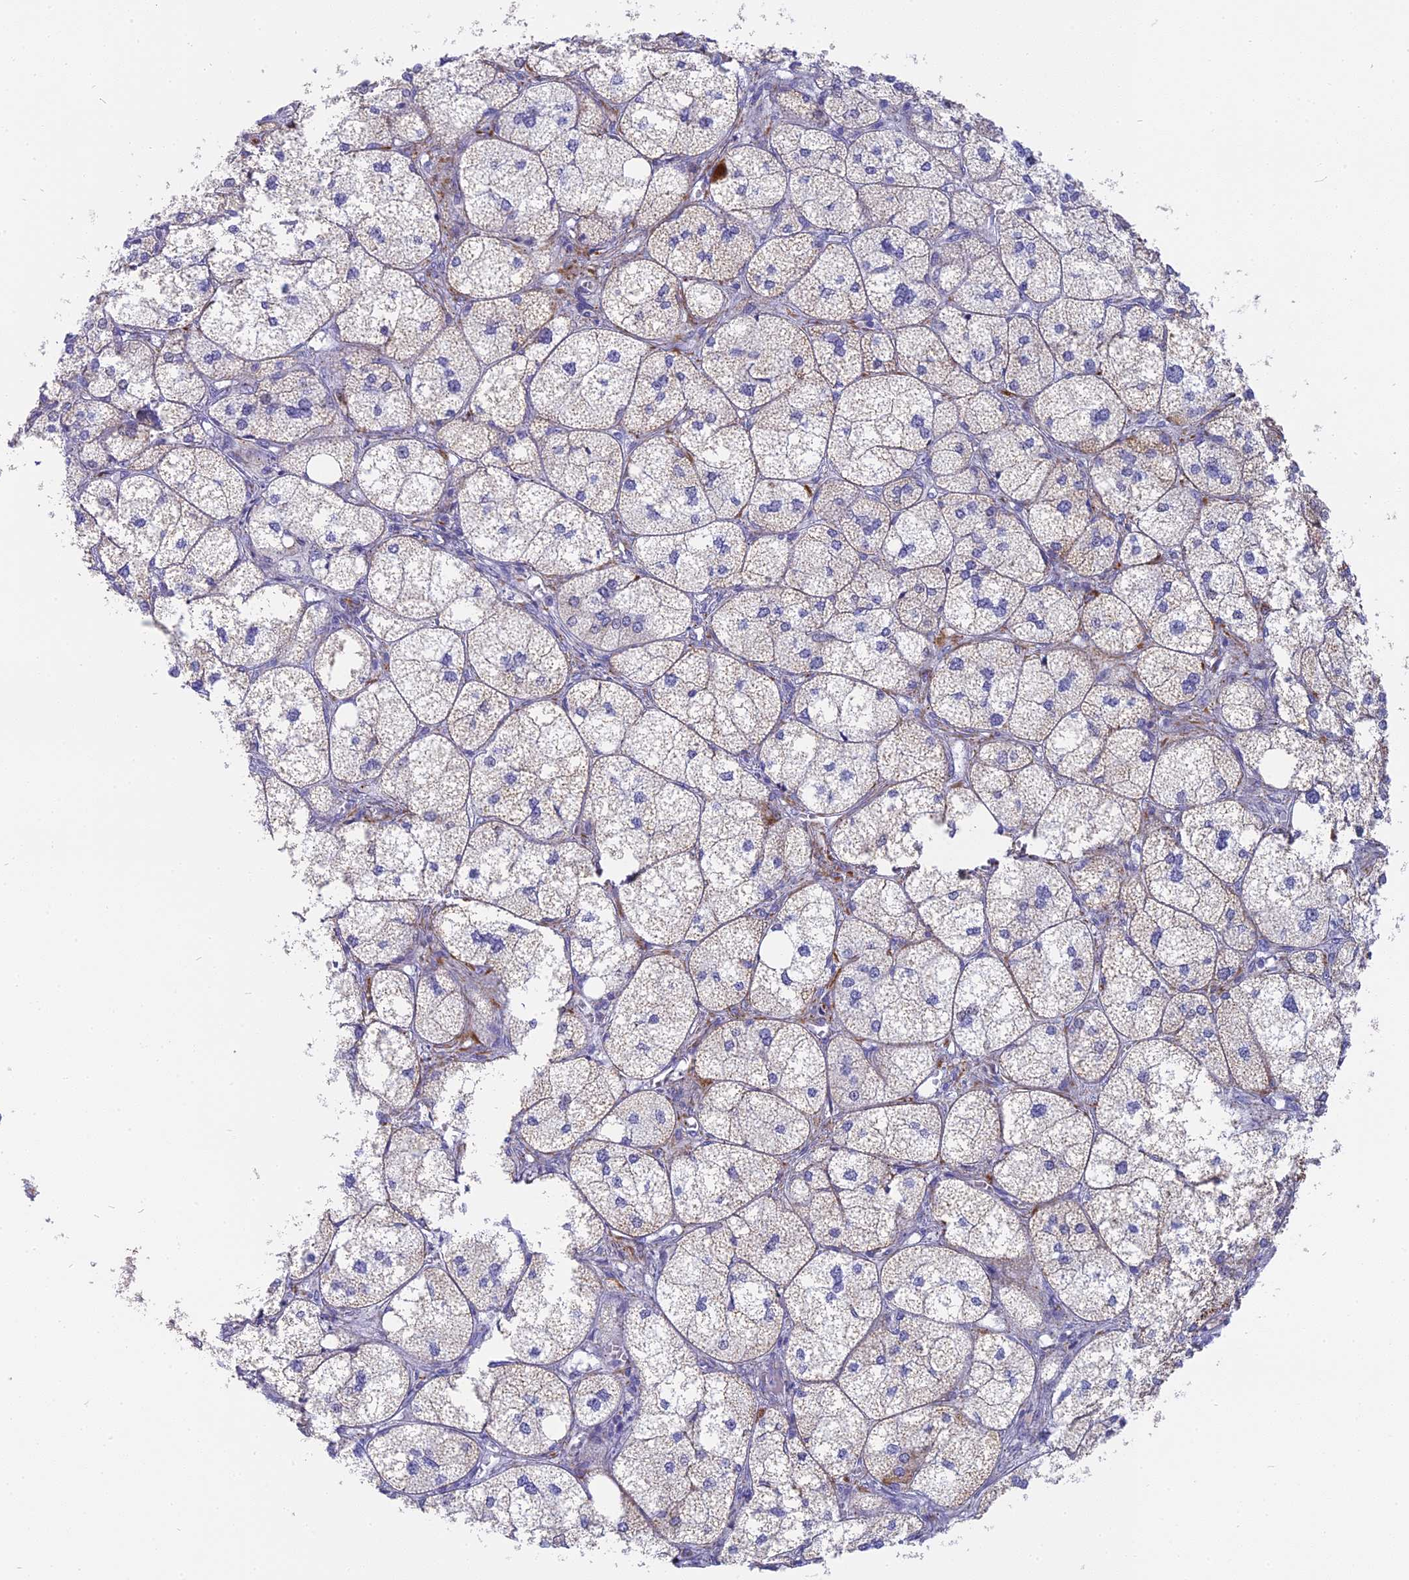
{"staining": {"intensity": "moderate", "quantity": "25%-75%", "location": "cytoplasmic/membranous"}, "tissue": "adrenal gland", "cell_type": "Glandular cells", "image_type": "normal", "snomed": [{"axis": "morphology", "description": "Normal tissue, NOS"}, {"axis": "topography", "description": "Adrenal gland"}], "caption": "Immunohistochemical staining of benign human adrenal gland shows moderate cytoplasmic/membranous protein staining in about 25%-75% of glandular cells.", "gene": "DTWD1", "patient": {"sex": "female", "age": 61}}